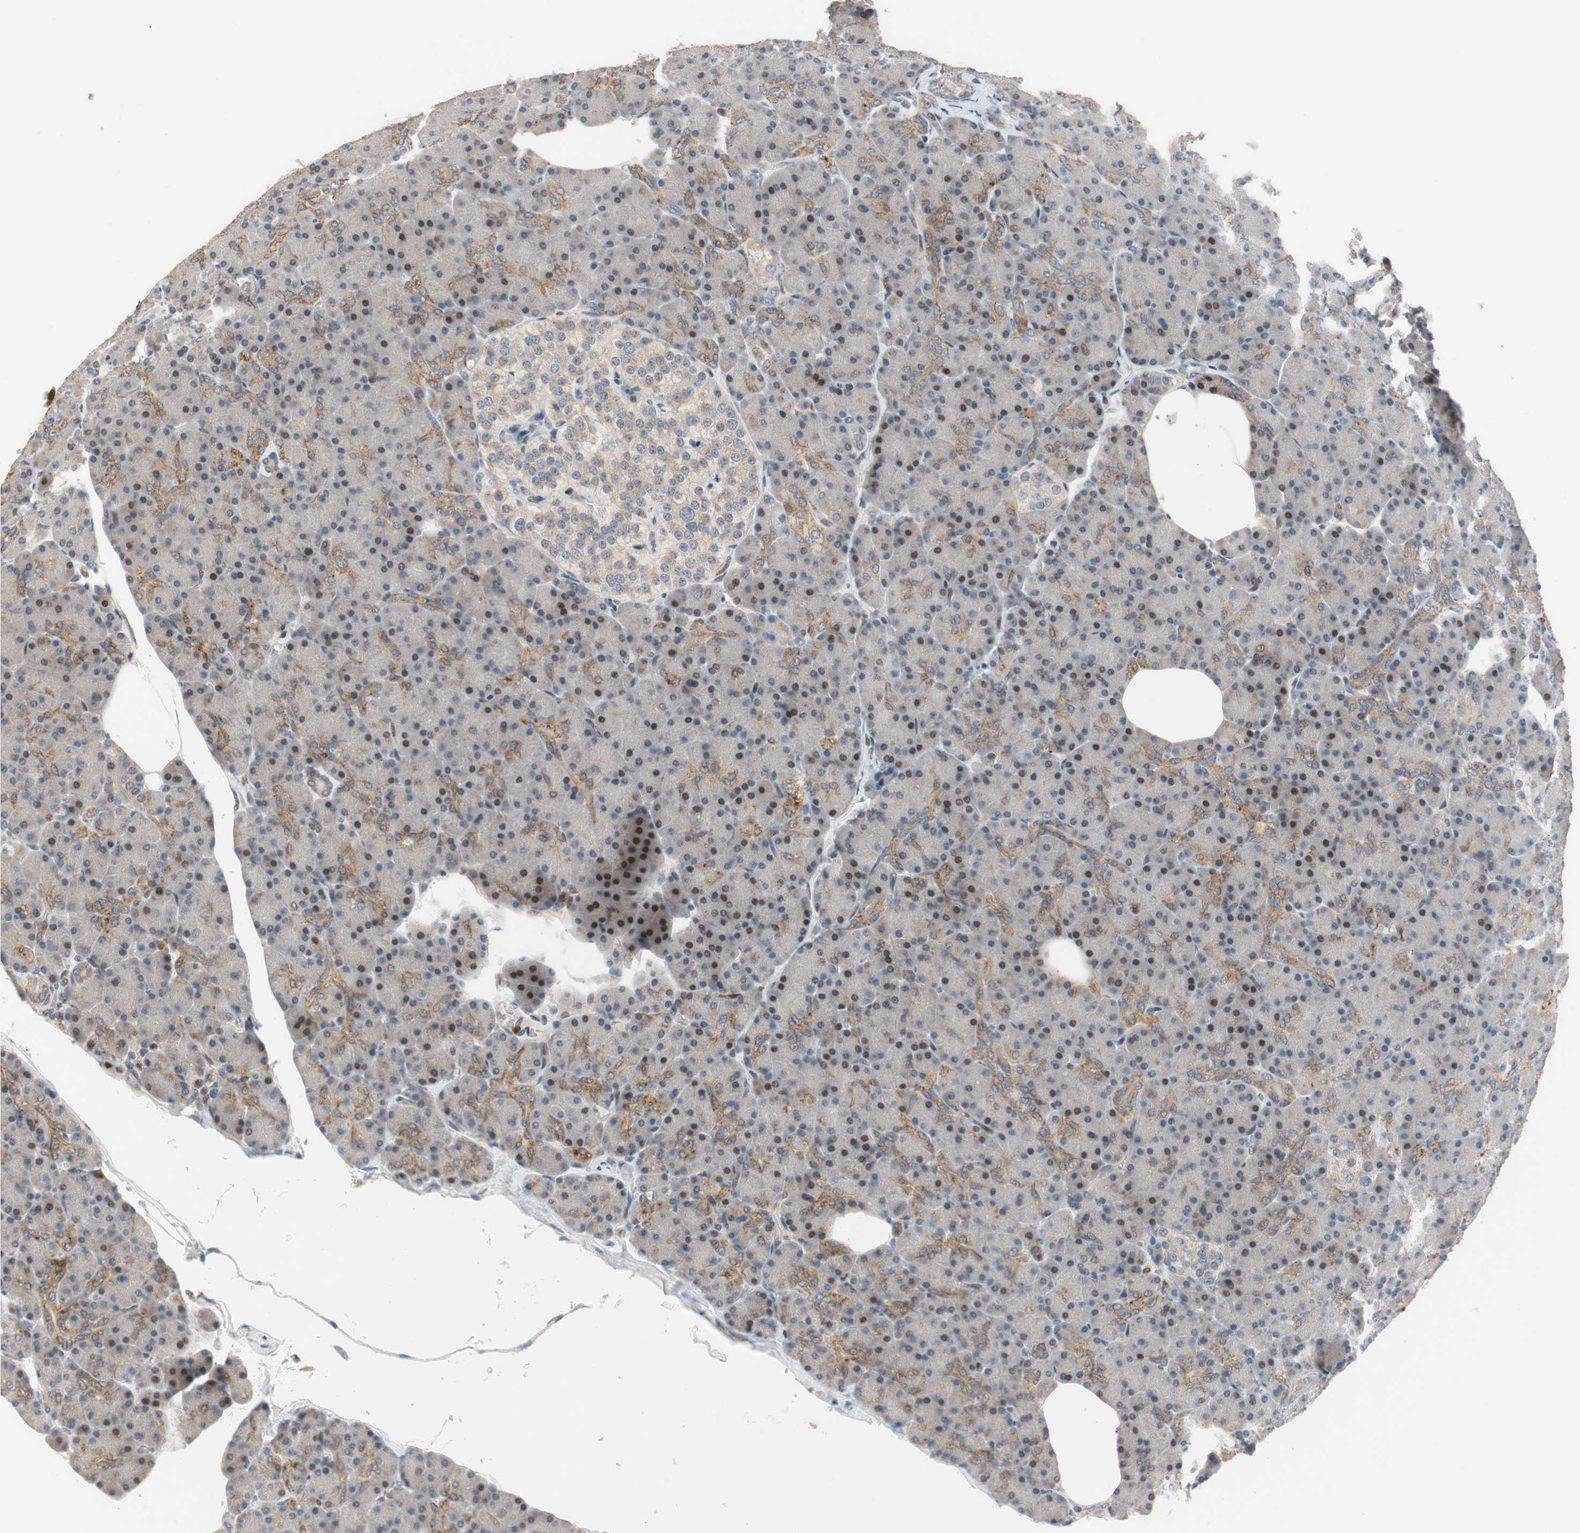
{"staining": {"intensity": "weak", "quantity": "<25%", "location": "cytoplasmic/membranous,nuclear"}, "tissue": "pancreas", "cell_type": "Exocrine glandular cells", "image_type": "normal", "snomed": [{"axis": "morphology", "description": "Normal tissue, NOS"}, {"axis": "topography", "description": "Pancreas"}], "caption": "This is a histopathology image of immunohistochemistry (IHC) staining of unremarkable pancreas, which shows no expression in exocrine glandular cells. Brightfield microscopy of IHC stained with DAB (brown) and hematoxylin (blue), captured at high magnification.", "gene": "SNX4", "patient": {"sex": "female", "age": 43}}